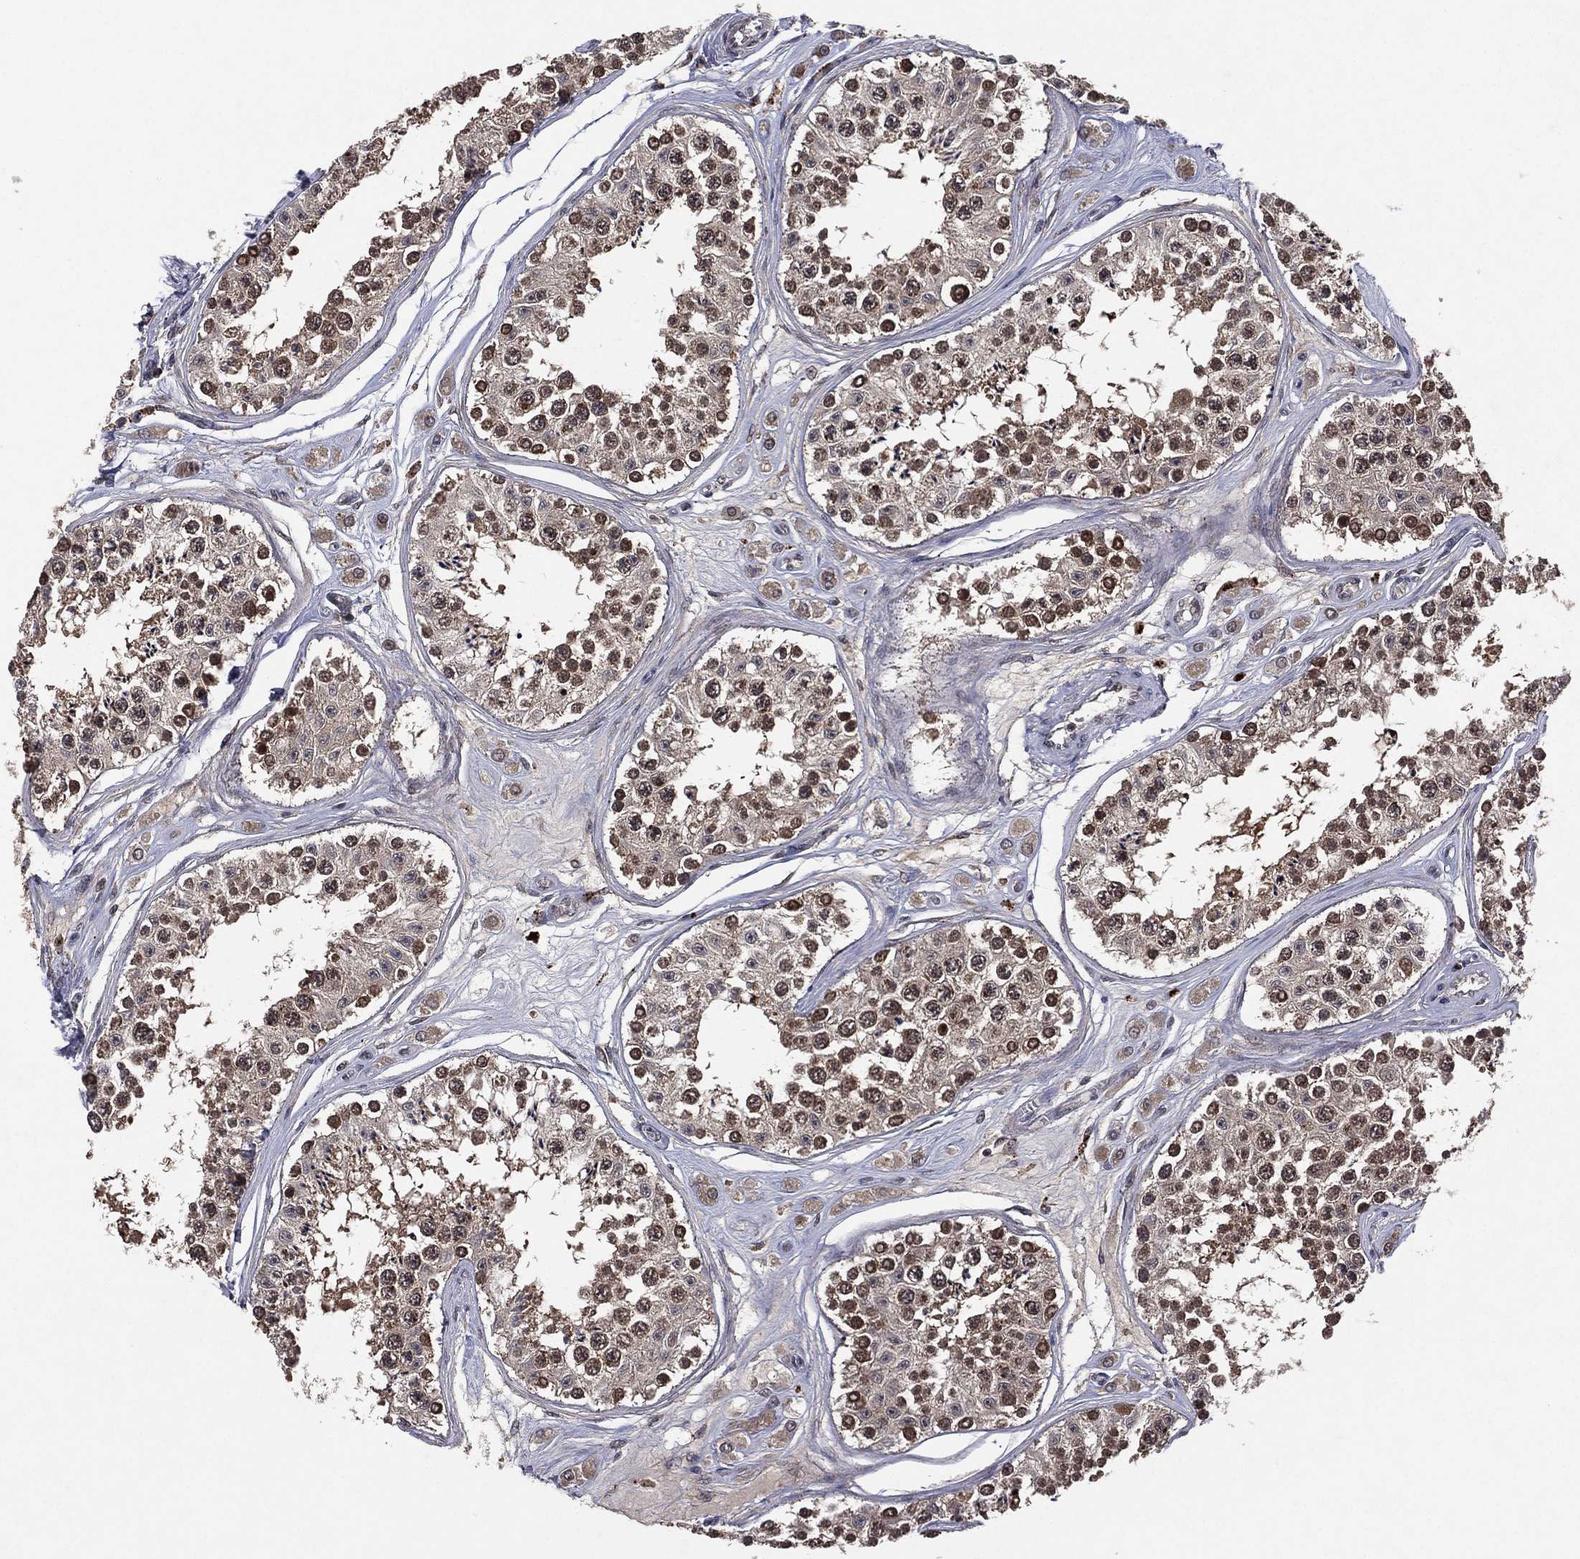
{"staining": {"intensity": "strong", "quantity": "25%-75%", "location": "nuclear"}, "tissue": "testis", "cell_type": "Cells in seminiferous ducts", "image_type": "normal", "snomed": [{"axis": "morphology", "description": "Normal tissue, NOS"}, {"axis": "topography", "description": "Testis"}], "caption": "Strong nuclear positivity is present in about 25%-75% of cells in seminiferous ducts in unremarkable testis.", "gene": "ATG4B", "patient": {"sex": "male", "age": 25}}